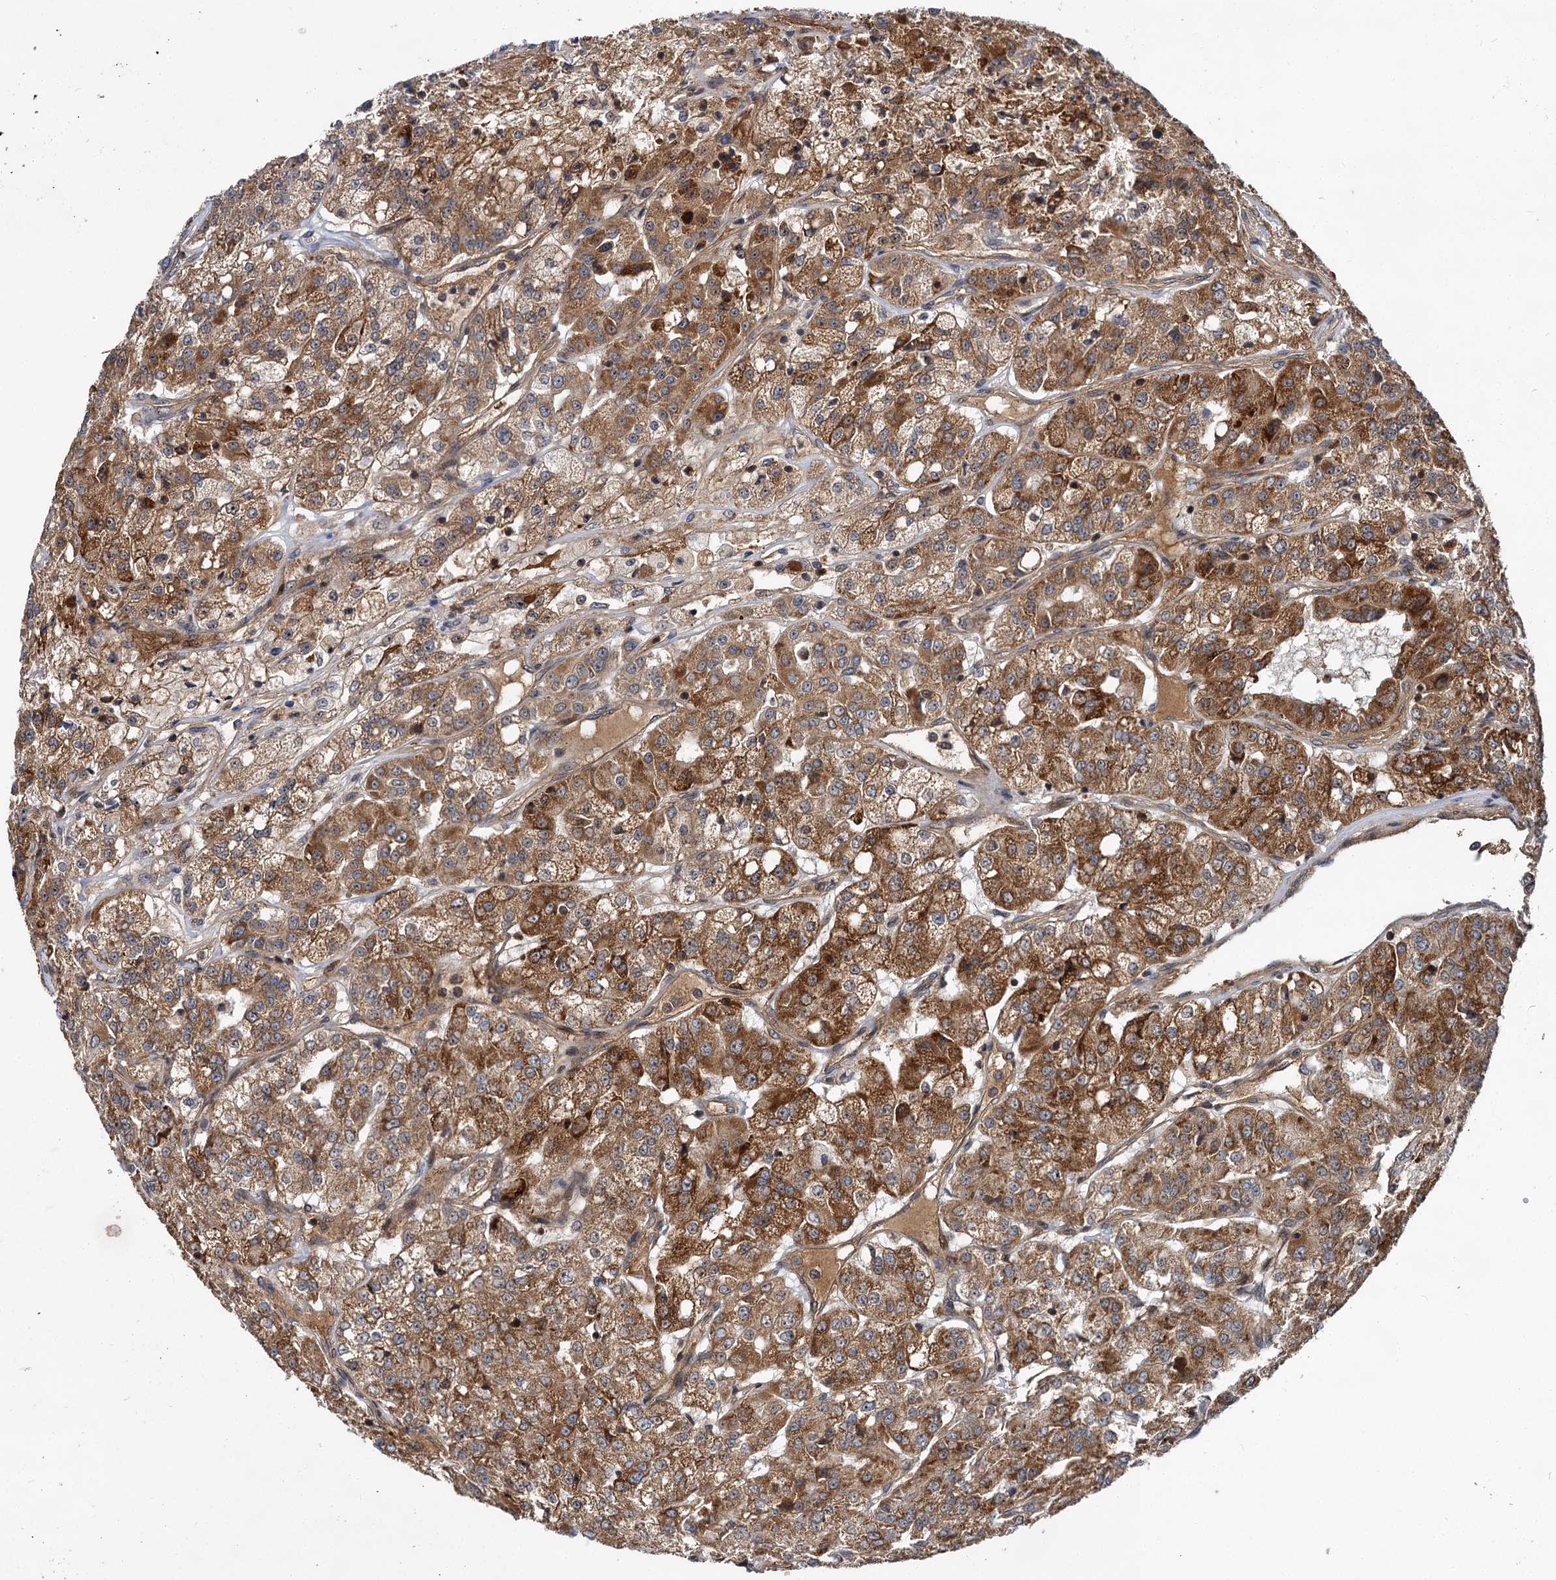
{"staining": {"intensity": "moderate", "quantity": ">75%", "location": "cytoplasmic/membranous"}, "tissue": "renal cancer", "cell_type": "Tumor cells", "image_type": "cancer", "snomed": [{"axis": "morphology", "description": "Adenocarcinoma, NOS"}, {"axis": "topography", "description": "Kidney"}], "caption": "Immunohistochemistry (IHC) micrograph of neoplastic tissue: adenocarcinoma (renal) stained using IHC reveals medium levels of moderate protein expression localized specifically in the cytoplasmic/membranous of tumor cells, appearing as a cytoplasmic/membranous brown color.", "gene": "ABLIM1", "patient": {"sex": "female", "age": 63}}